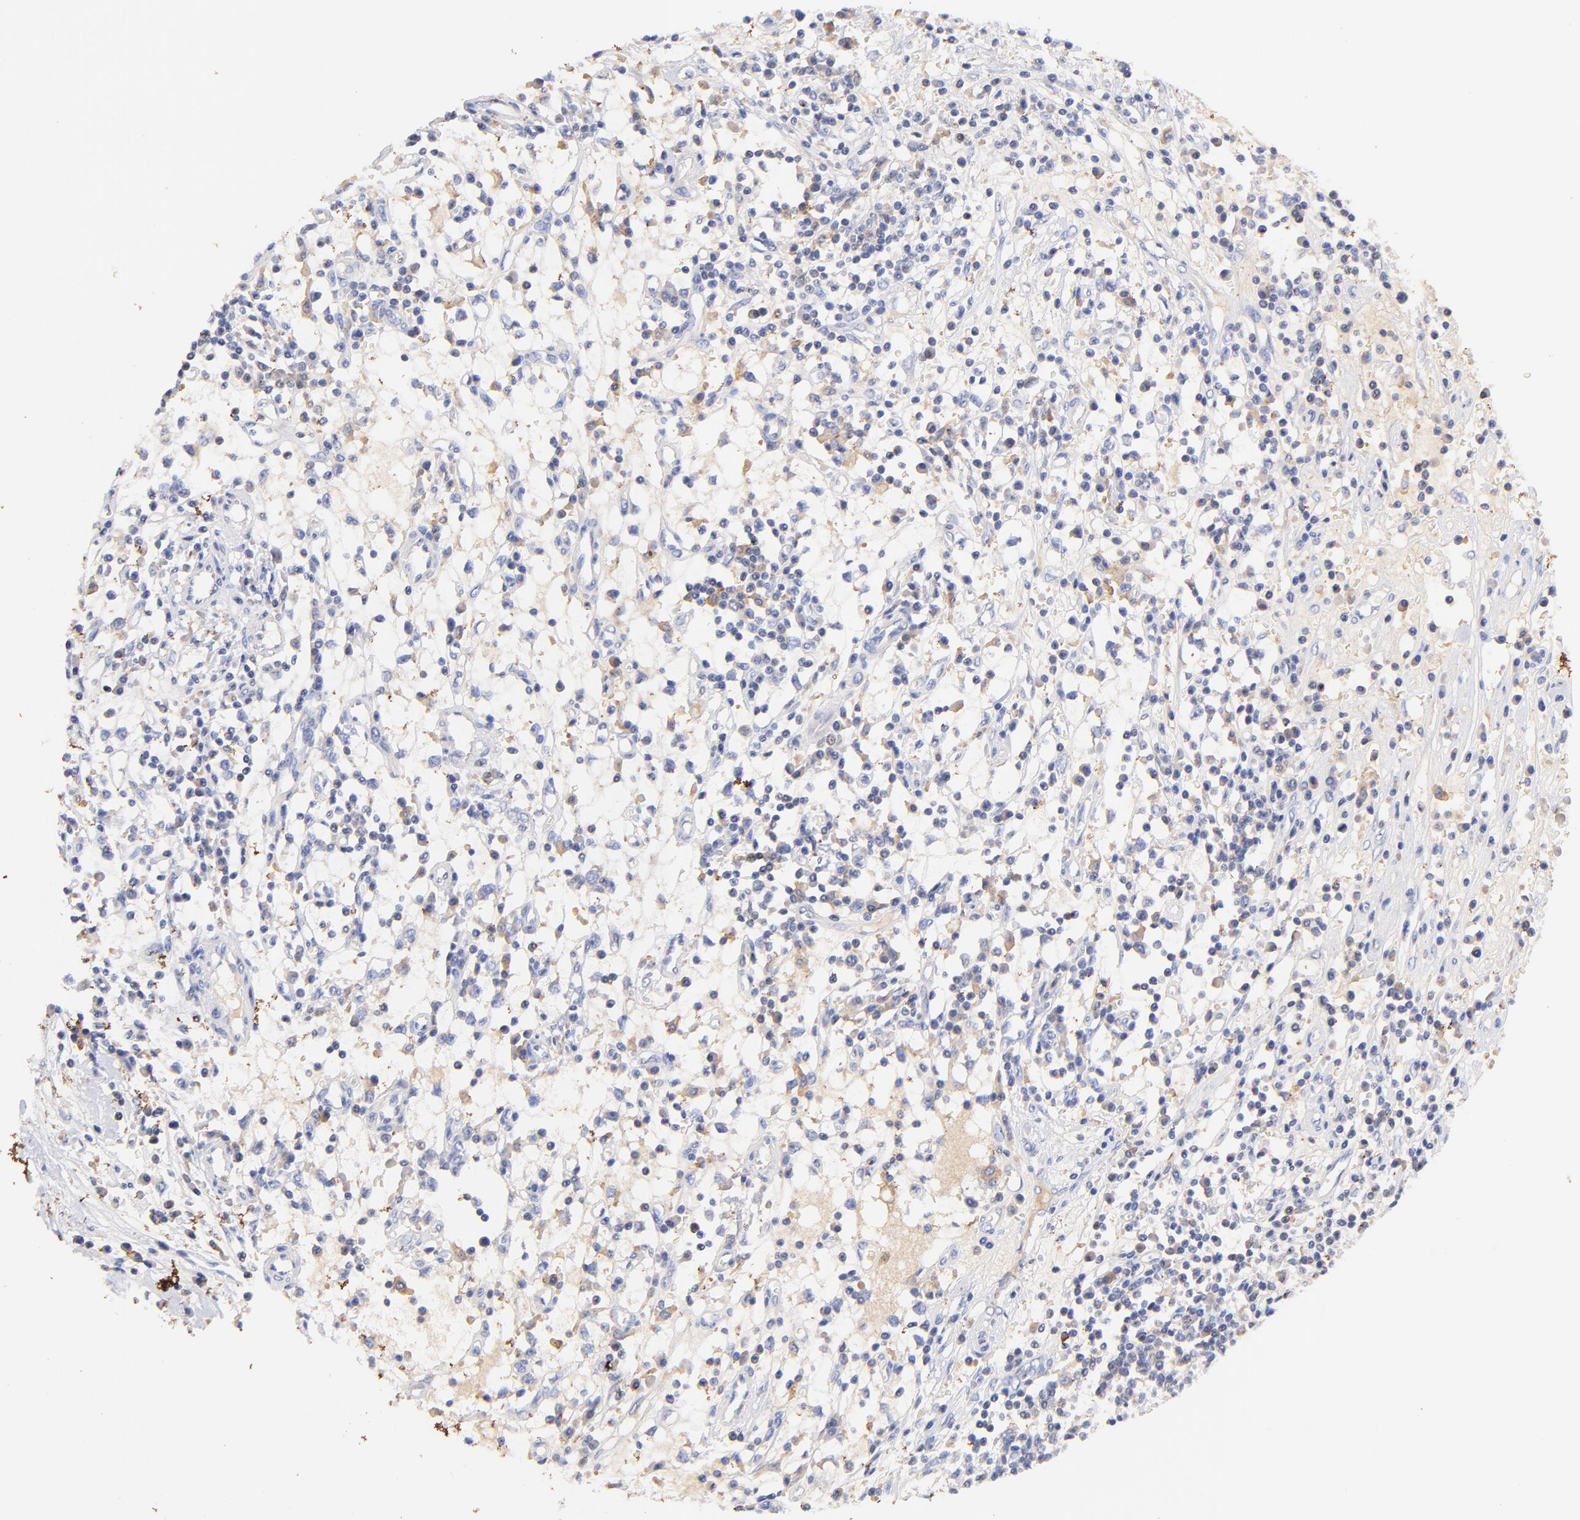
{"staining": {"intensity": "negative", "quantity": "none", "location": "none"}, "tissue": "renal cancer", "cell_type": "Tumor cells", "image_type": "cancer", "snomed": [{"axis": "morphology", "description": "Adenocarcinoma, NOS"}, {"axis": "topography", "description": "Kidney"}], "caption": "Tumor cells are negative for protein expression in human renal cancer (adenocarcinoma).", "gene": "IGLV7-43", "patient": {"sex": "male", "age": 82}}